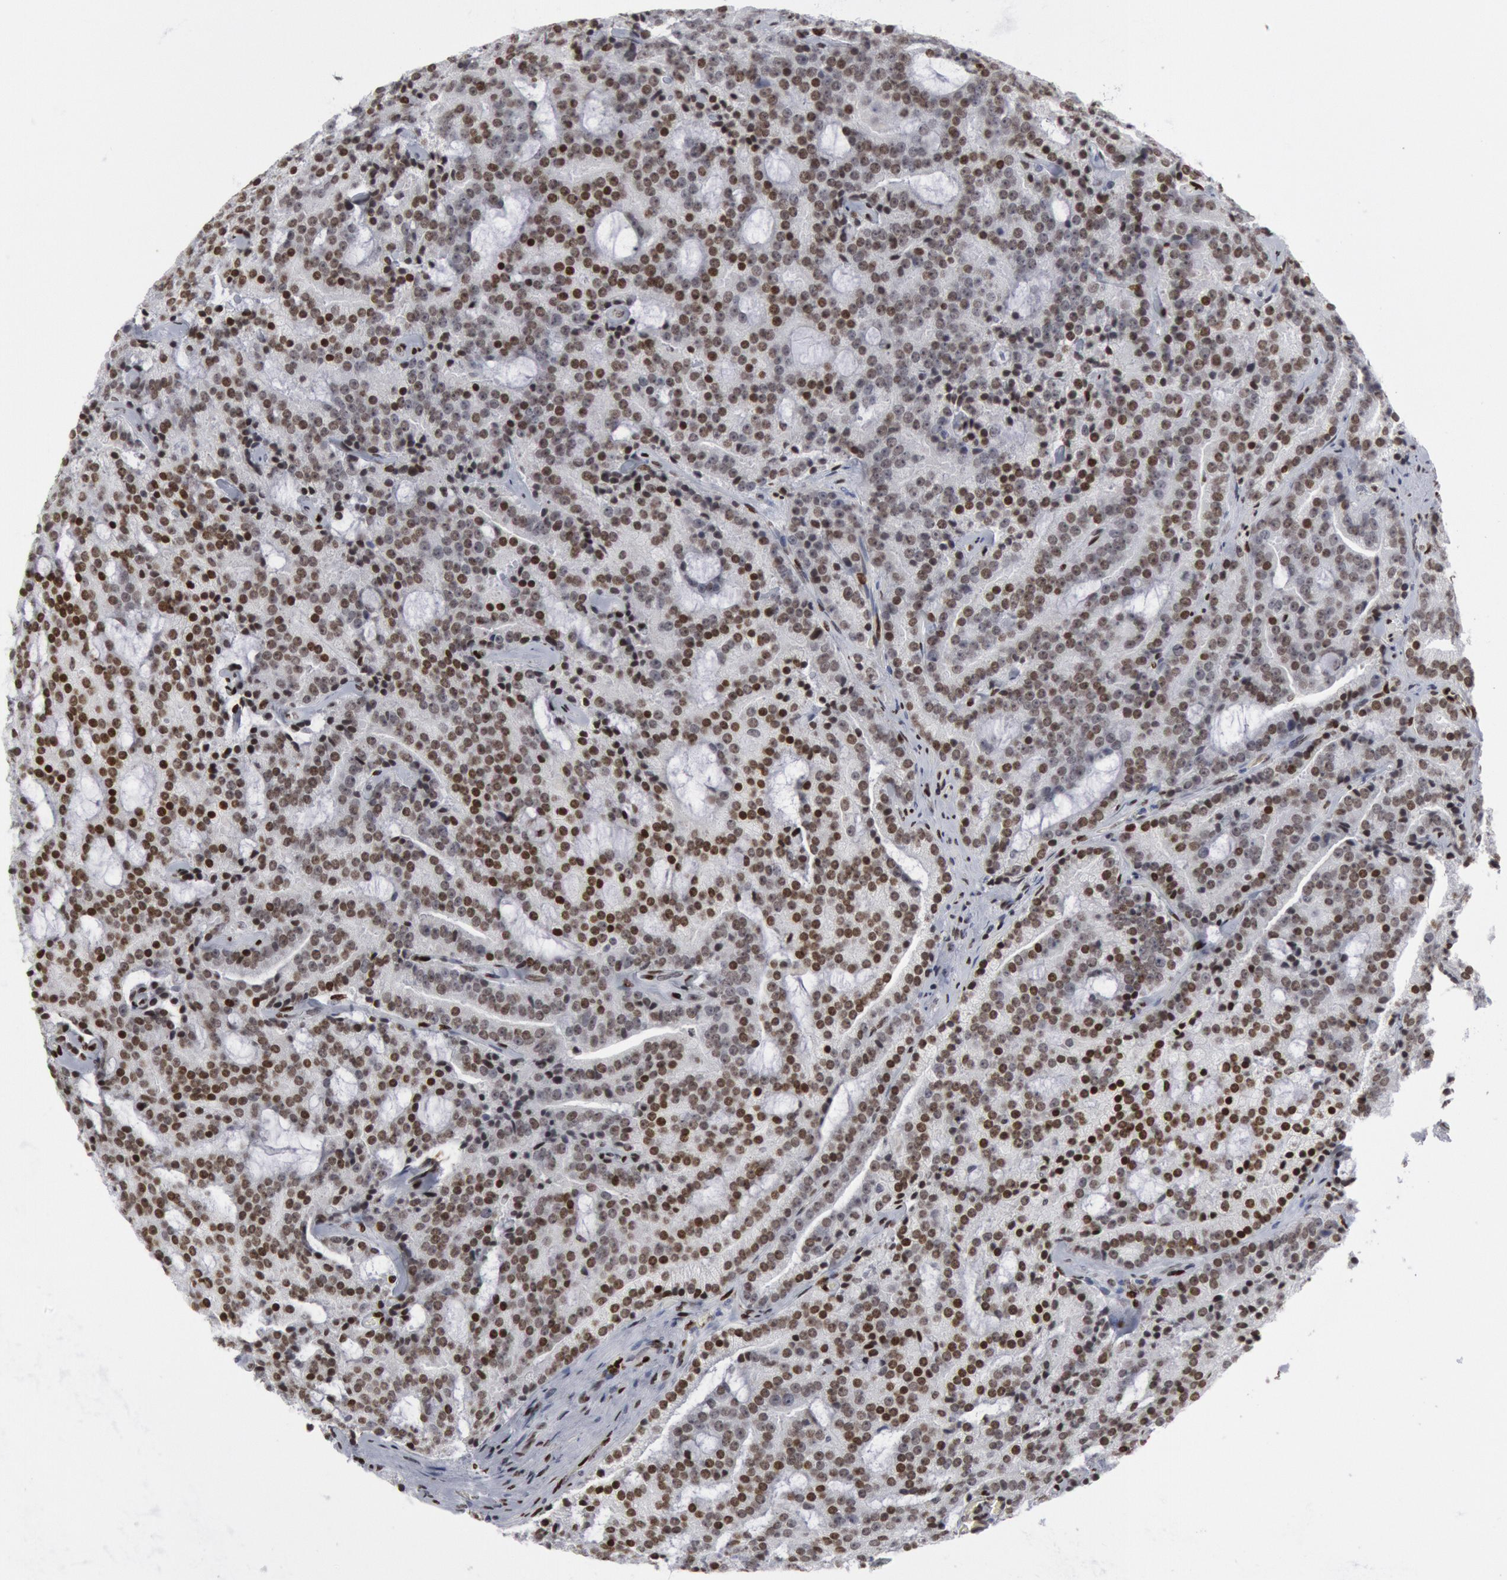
{"staining": {"intensity": "moderate", "quantity": ">75%", "location": "nuclear"}, "tissue": "prostate cancer", "cell_type": "Tumor cells", "image_type": "cancer", "snomed": [{"axis": "morphology", "description": "Adenocarcinoma, Medium grade"}, {"axis": "topography", "description": "Prostate"}], "caption": "Immunohistochemical staining of prostate adenocarcinoma (medium-grade) shows moderate nuclear protein positivity in approximately >75% of tumor cells. (brown staining indicates protein expression, while blue staining denotes nuclei).", "gene": "MECP2", "patient": {"sex": "male", "age": 65}}